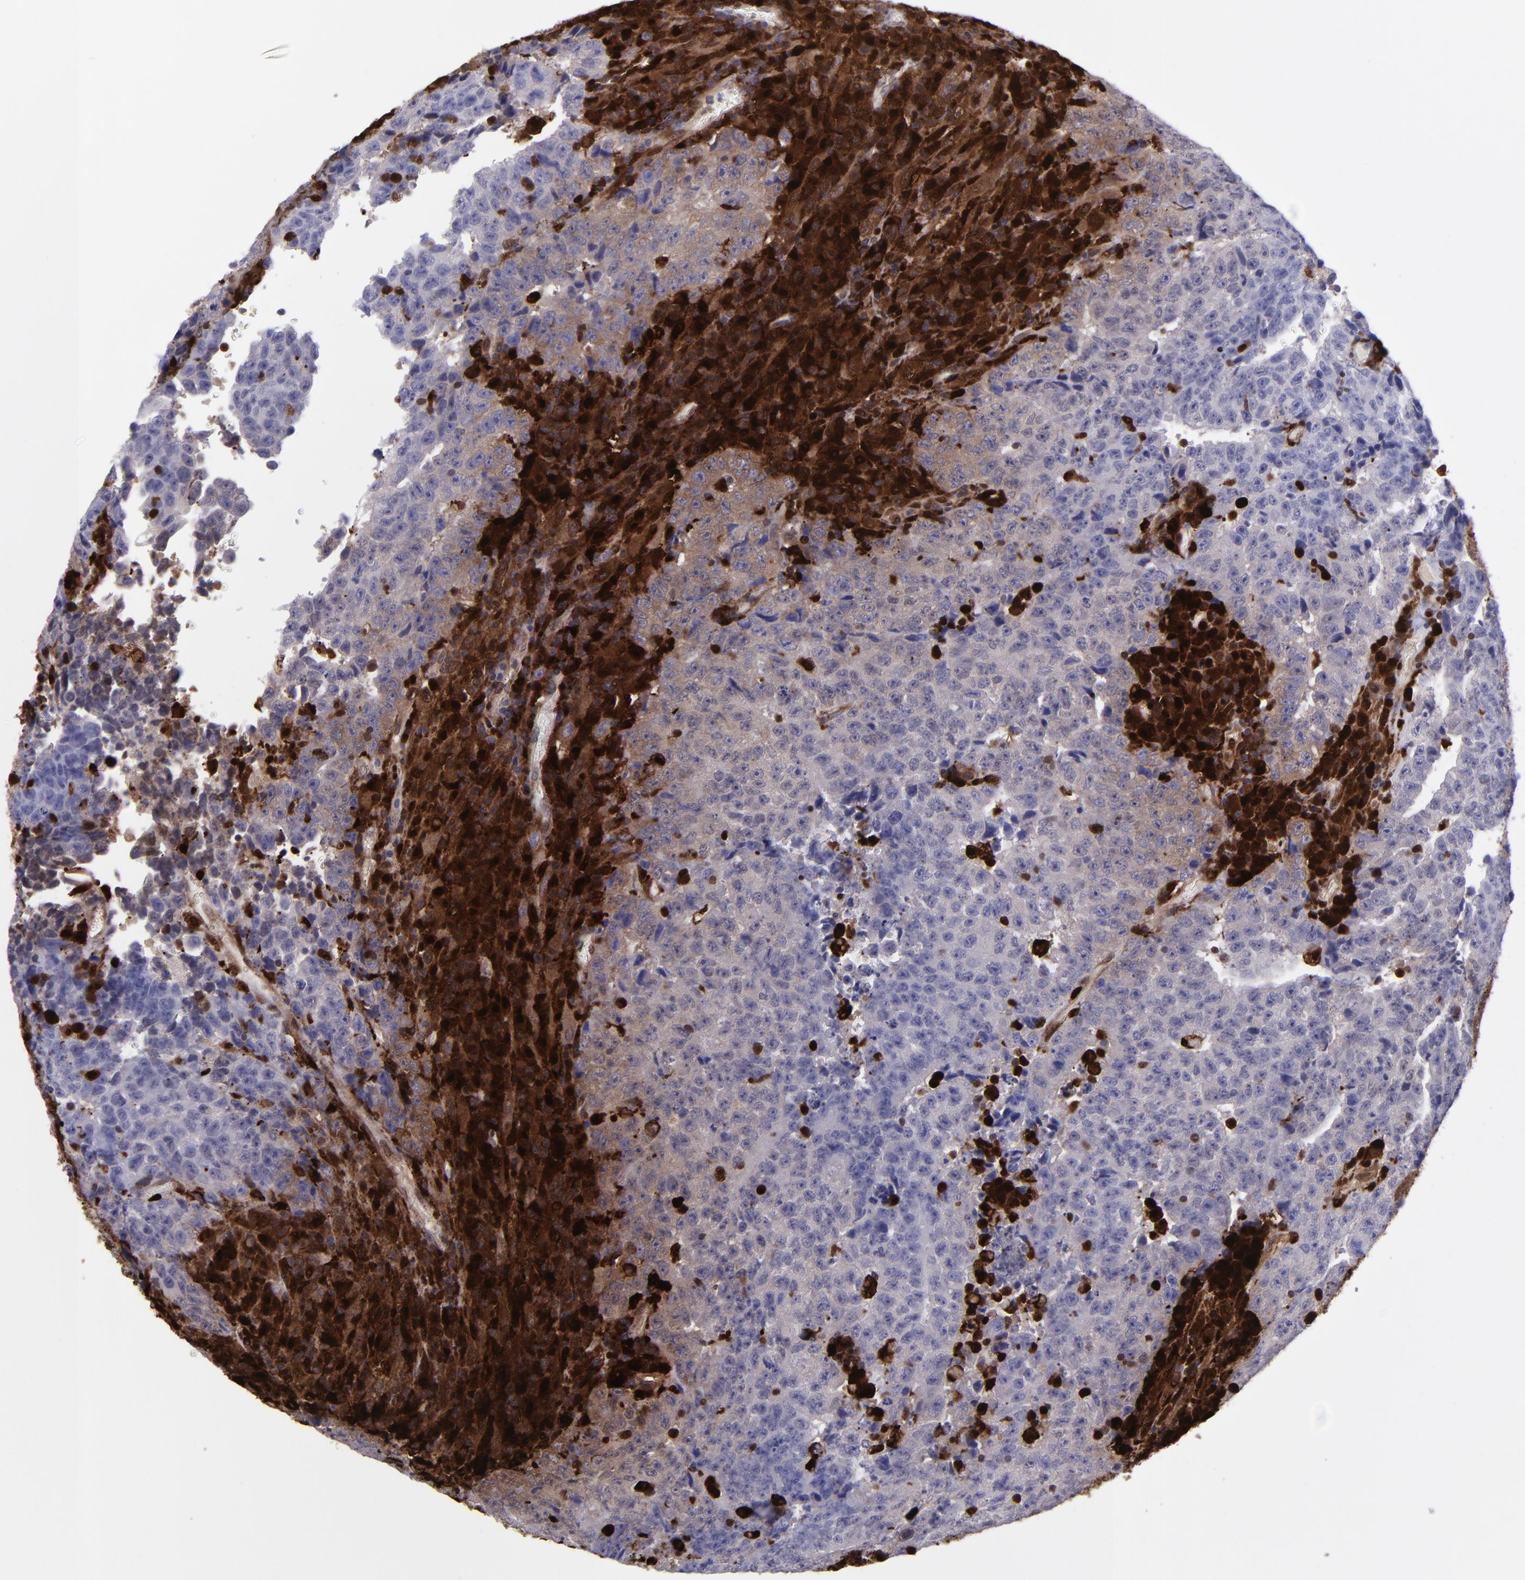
{"staining": {"intensity": "negative", "quantity": "none", "location": "none"}, "tissue": "testis cancer", "cell_type": "Tumor cells", "image_type": "cancer", "snomed": [{"axis": "morphology", "description": "Necrosis, NOS"}, {"axis": "morphology", "description": "Carcinoma, Embryonal, NOS"}, {"axis": "topography", "description": "Testis"}], "caption": "Human testis cancer stained for a protein using immunohistochemistry (IHC) exhibits no positivity in tumor cells.", "gene": "TYMP", "patient": {"sex": "male", "age": 19}}